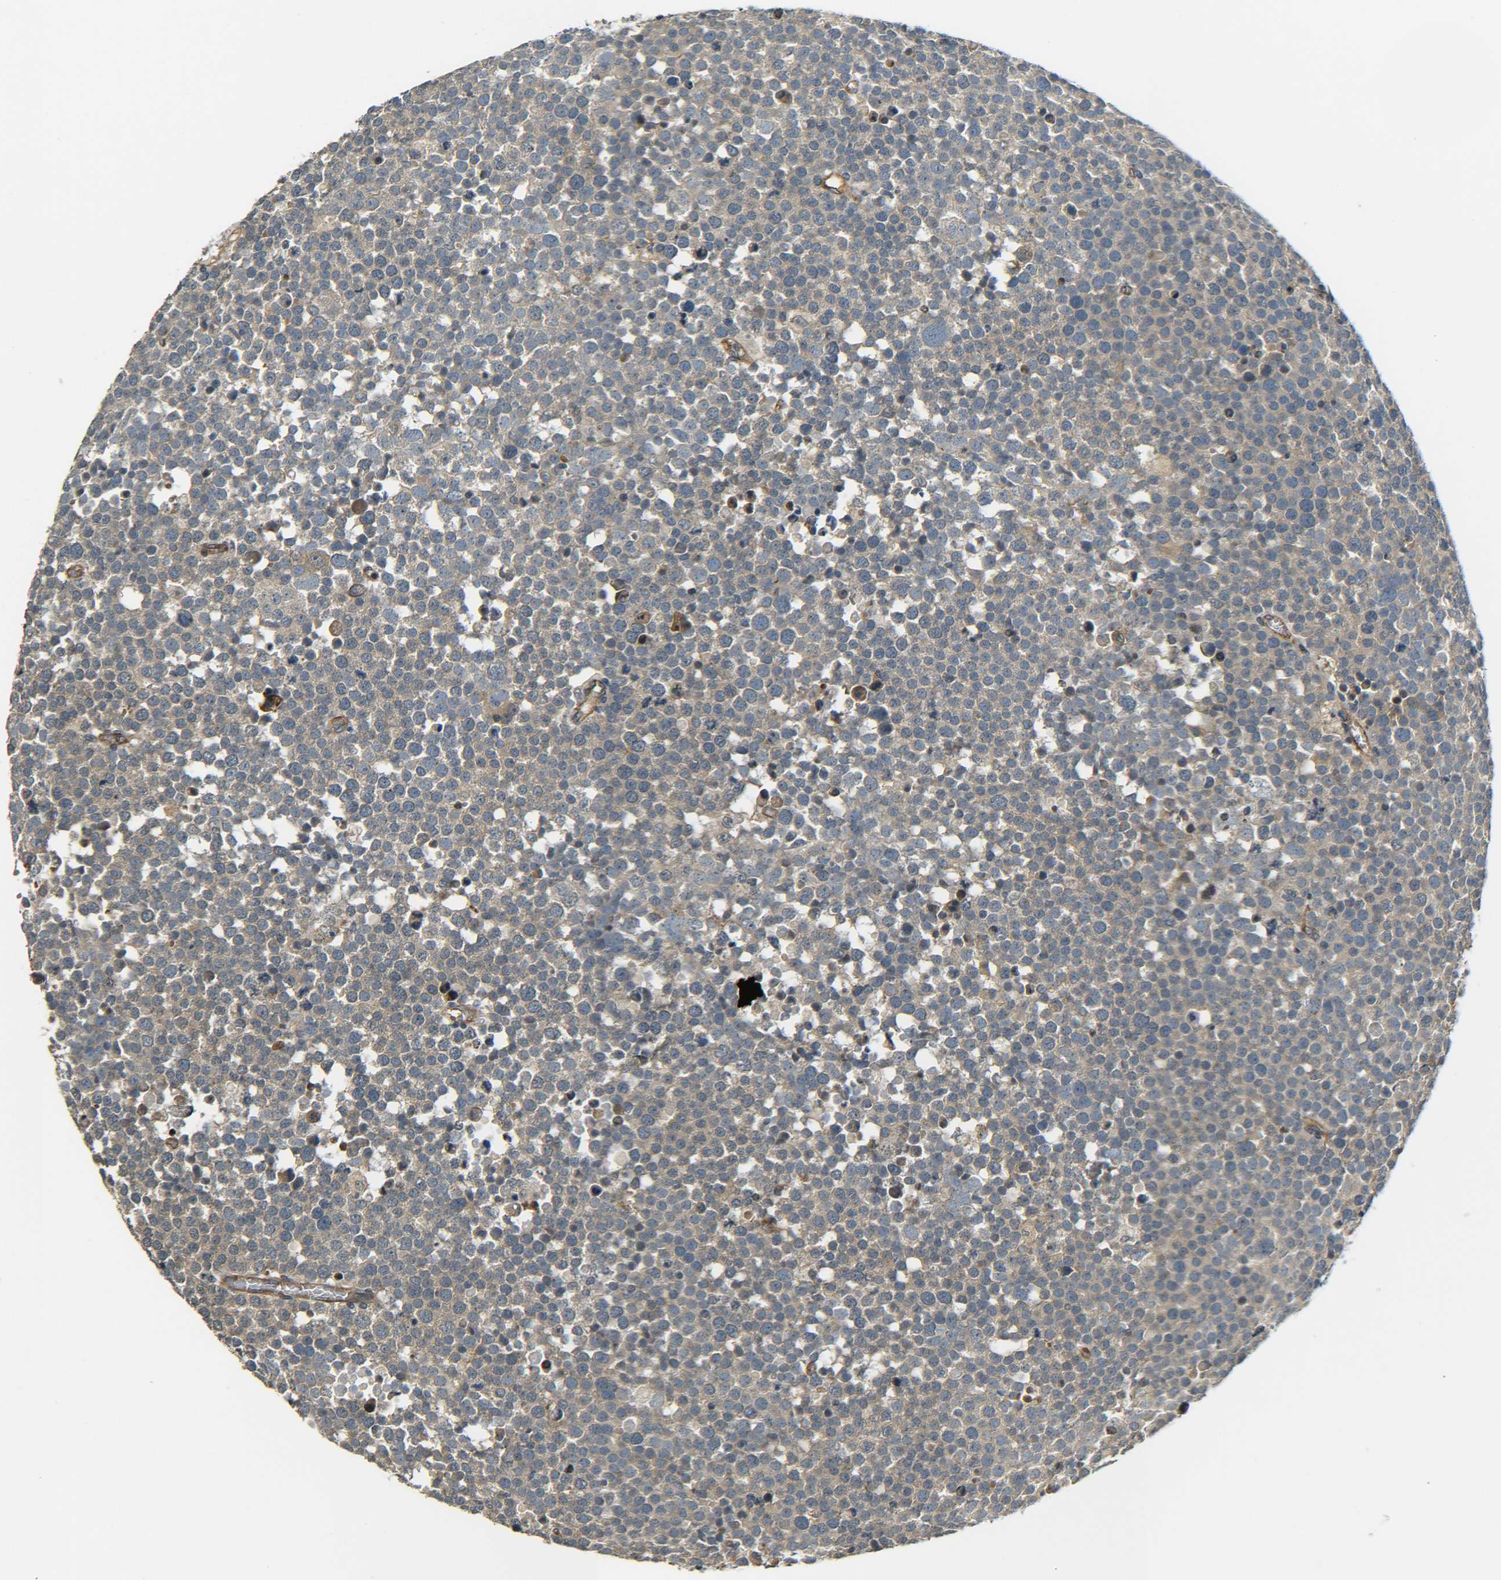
{"staining": {"intensity": "weak", "quantity": ">75%", "location": "cytoplasmic/membranous"}, "tissue": "testis cancer", "cell_type": "Tumor cells", "image_type": "cancer", "snomed": [{"axis": "morphology", "description": "Seminoma, NOS"}, {"axis": "topography", "description": "Testis"}], "caption": "An immunohistochemistry micrograph of tumor tissue is shown. Protein staining in brown highlights weak cytoplasmic/membranous positivity in testis cancer (seminoma) within tumor cells.", "gene": "DAB2", "patient": {"sex": "male", "age": 71}}